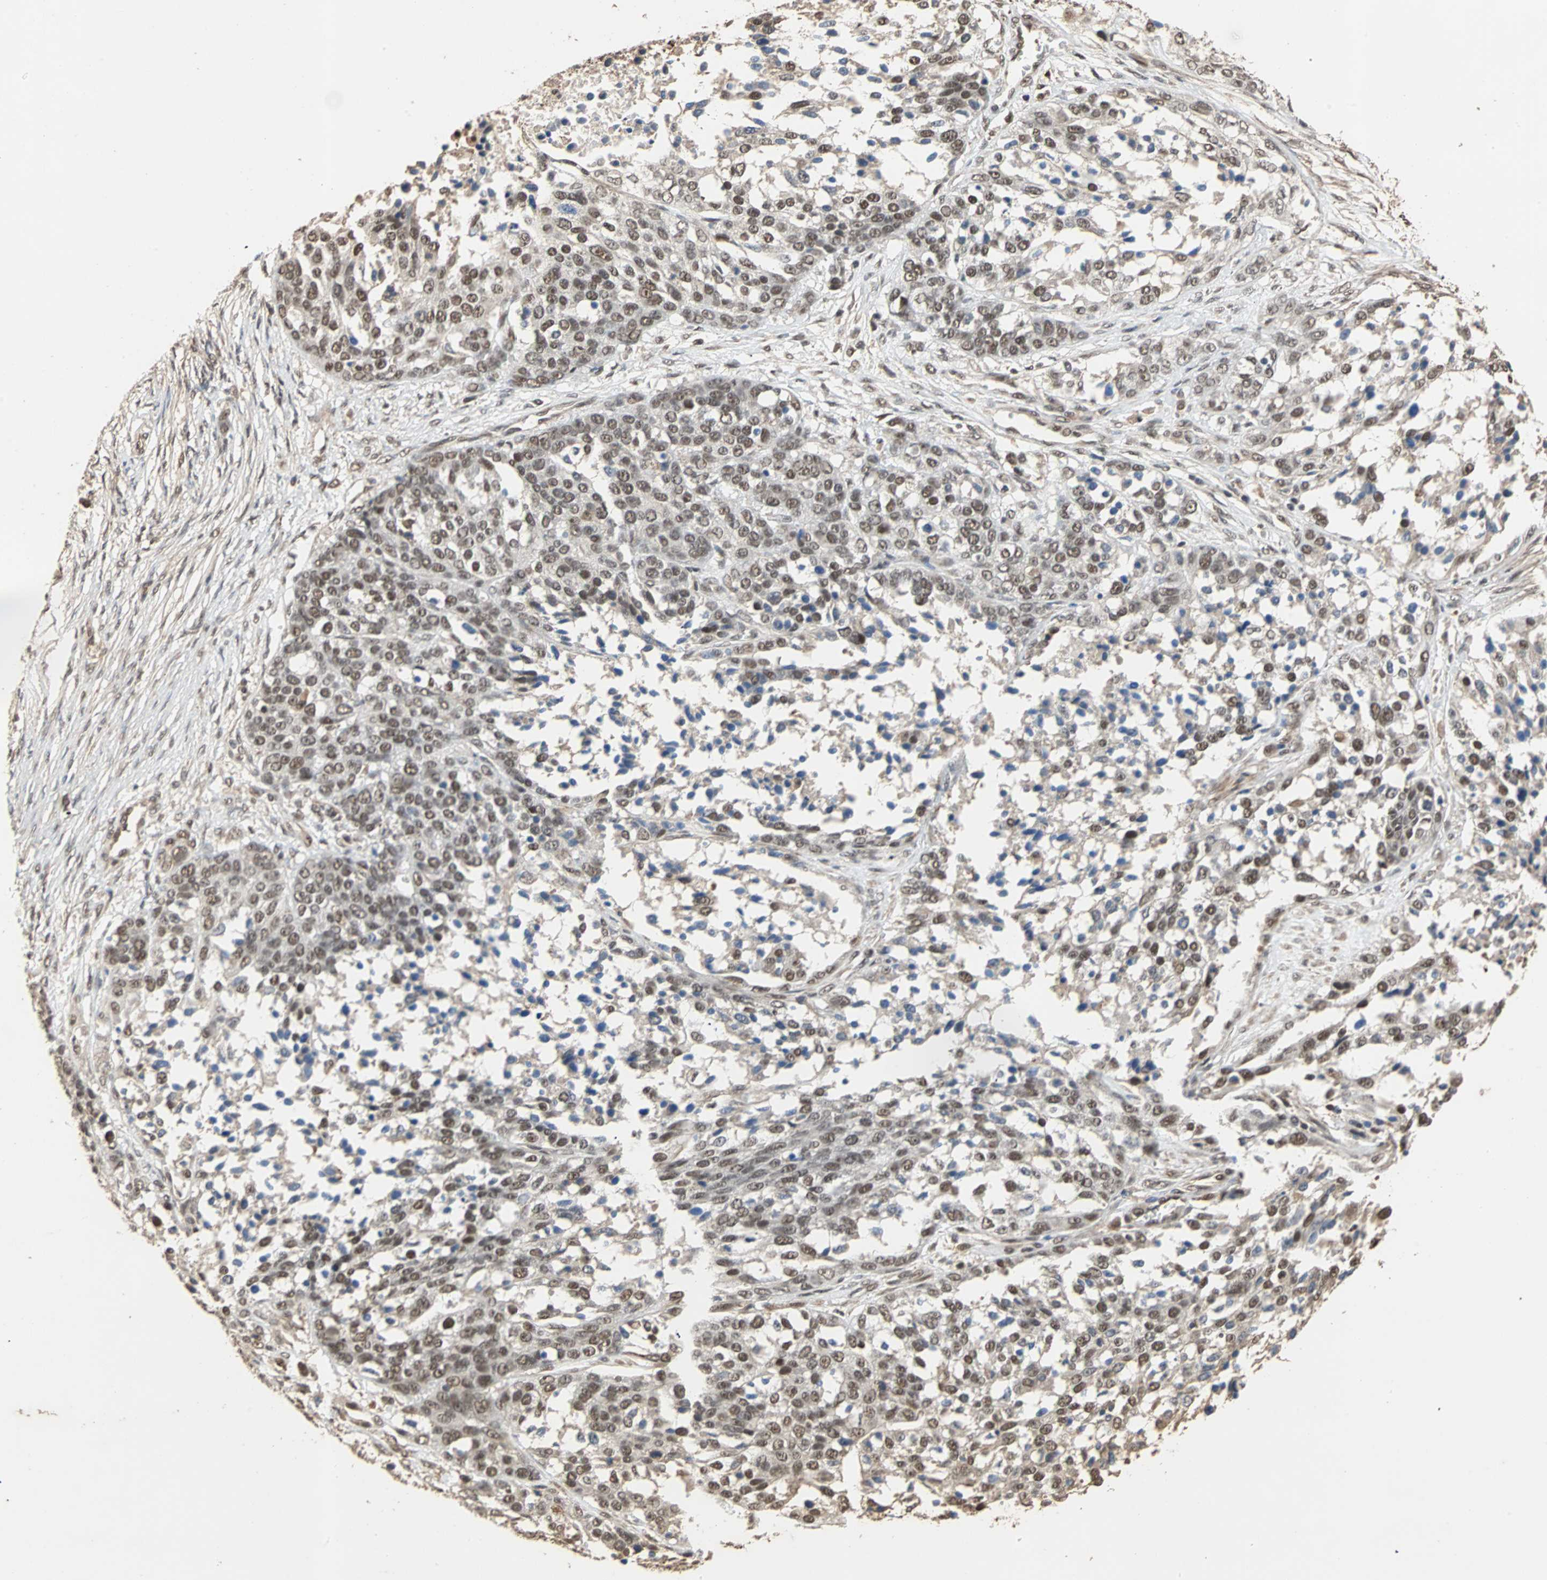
{"staining": {"intensity": "moderate", "quantity": ">75%", "location": "nuclear"}, "tissue": "ovarian cancer", "cell_type": "Tumor cells", "image_type": "cancer", "snomed": [{"axis": "morphology", "description": "Cystadenocarcinoma, serous, NOS"}, {"axis": "topography", "description": "Ovary"}], "caption": "Ovarian cancer (serous cystadenocarcinoma) stained for a protein shows moderate nuclear positivity in tumor cells.", "gene": "CDC5L", "patient": {"sex": "female", "age": 44}}